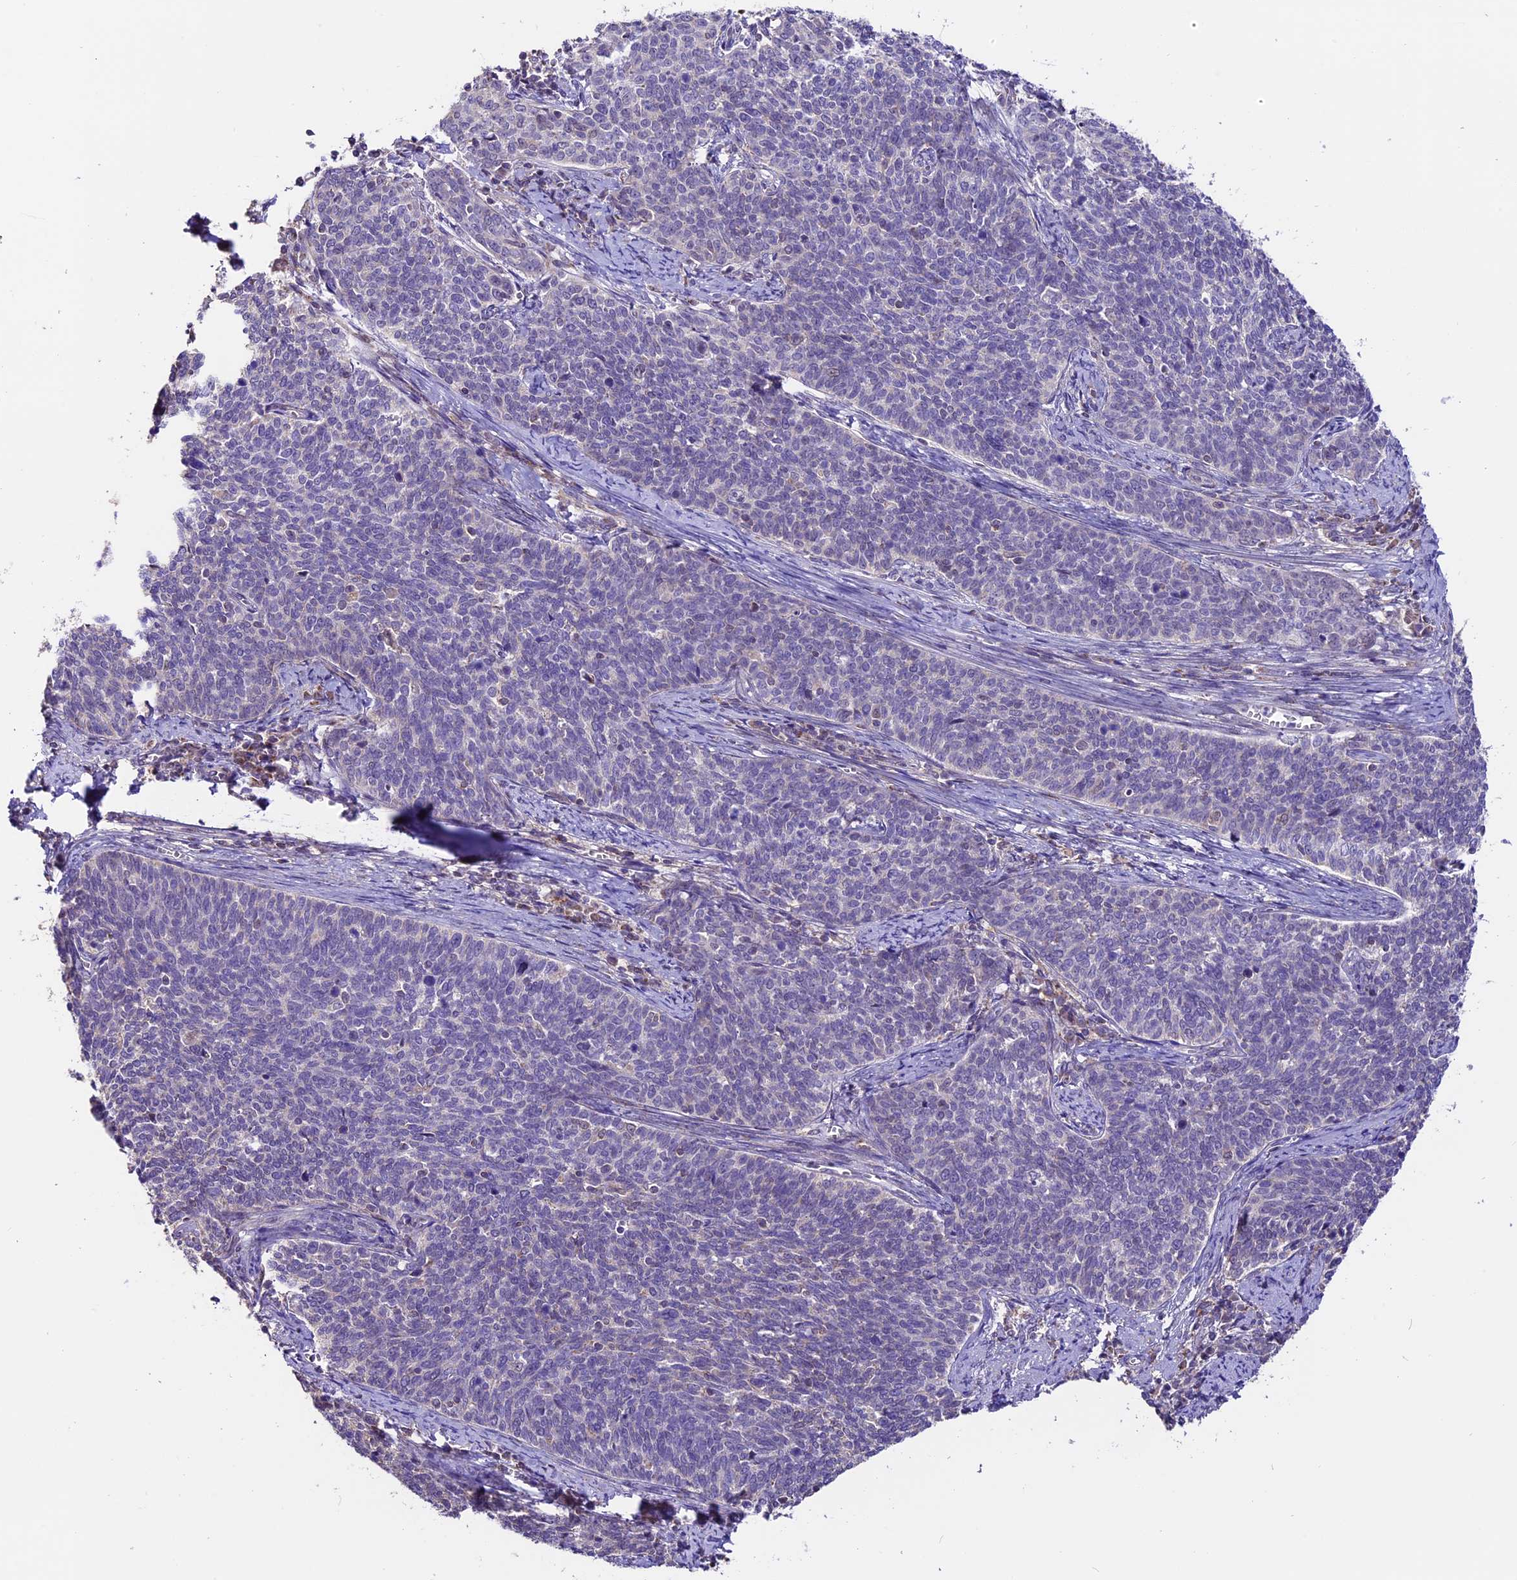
{"staining": {"intensity": "negative", "quantity": "none", "location": "none"}, "tissue": "cervical cancer", "cell_type": "Tumor cells", "image_type": "cancer", "snomed": [{"axis": "morphology", "description": "Squamous cell carcinoma, NOS"}, {"axis": "topography", "description": "Cervix"}], "caption": "This is an immunohistochemistry histopathology image of human squamous cell carcinoma (cervical). There is no expression in tumor cells.", "gene": "DDX28", "patient": {"sex": "female", "age": 39}}